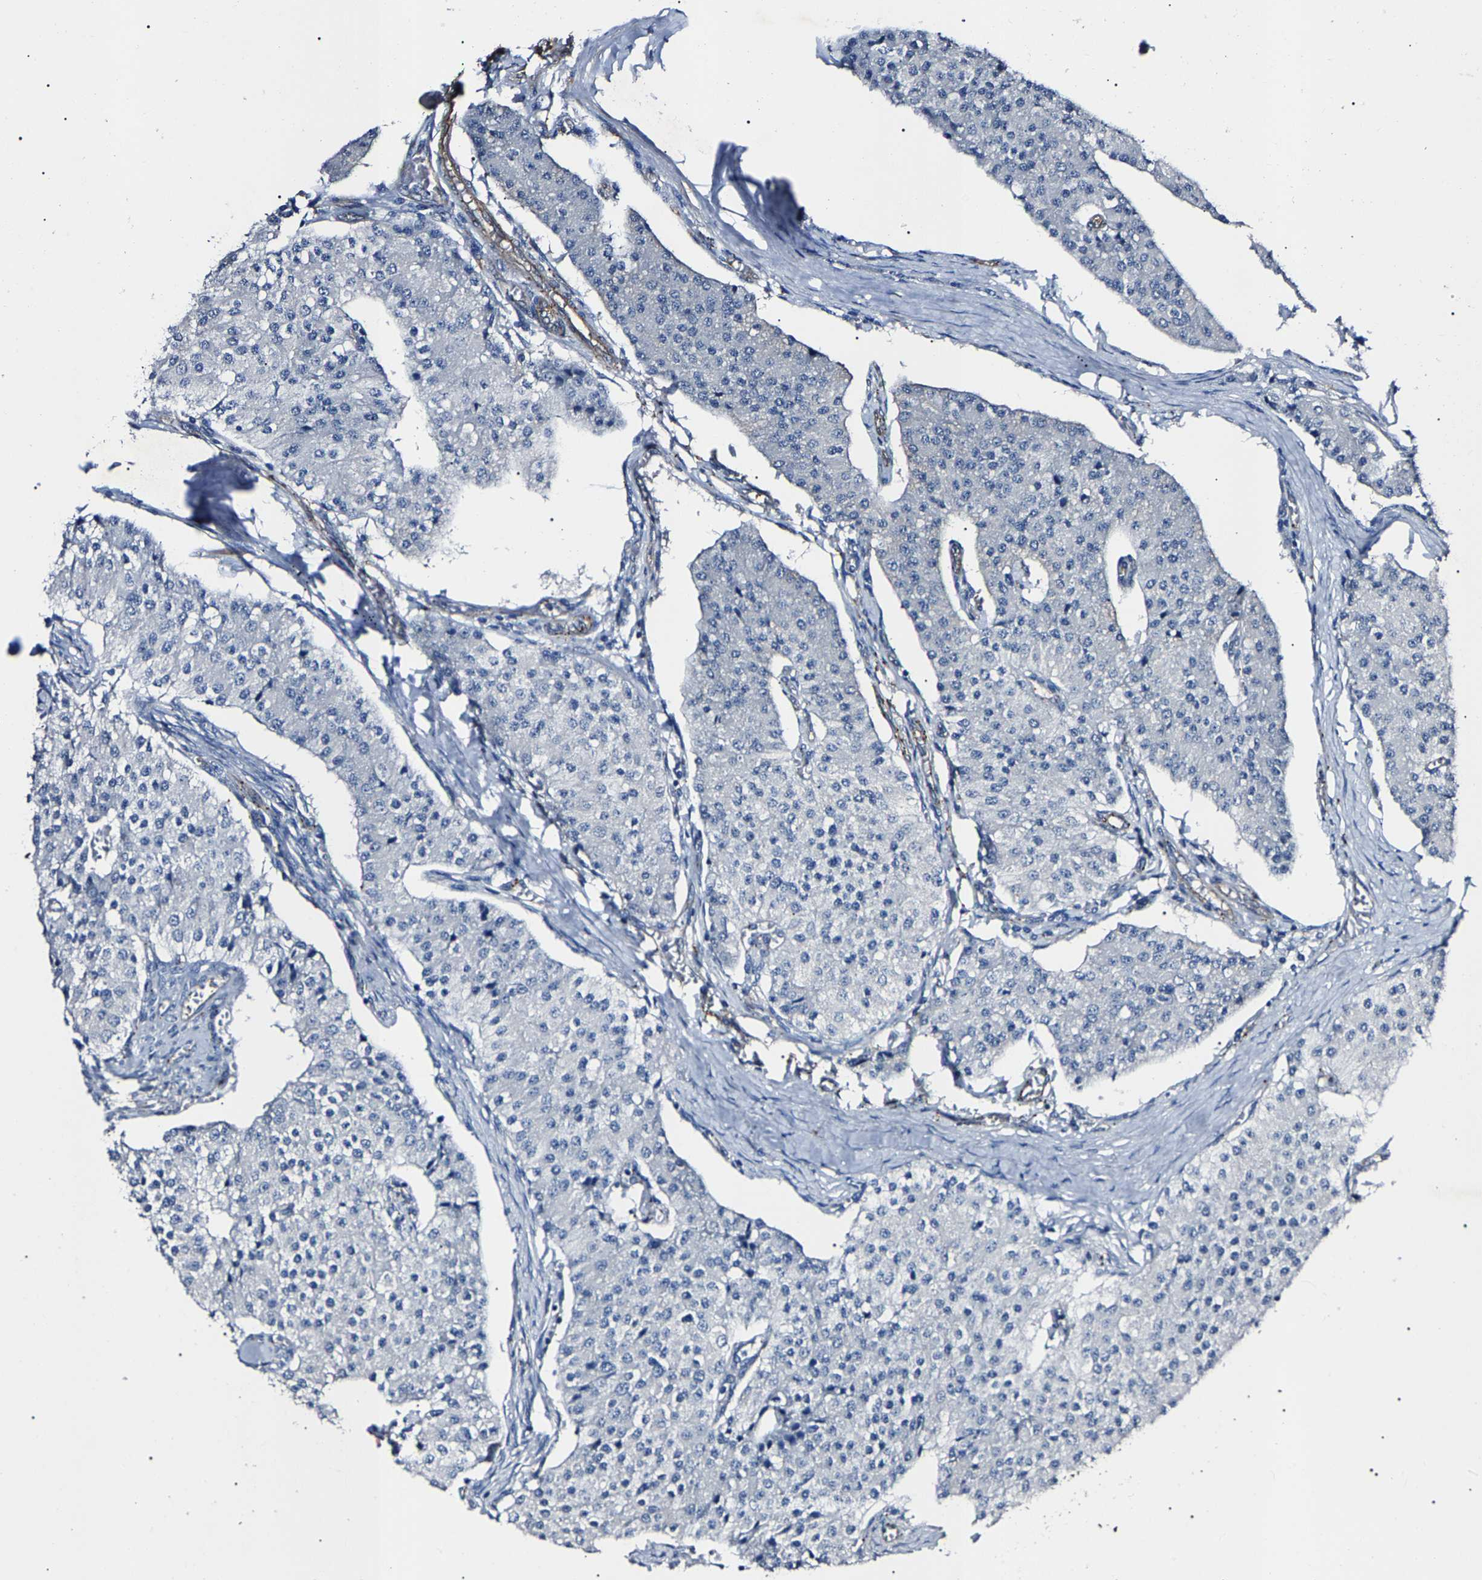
{"staining": {"intensity": "negative", "quantity": "none", "location": "none"}, "tissue": "carcinoid", "cell_type": "Tumor cells", "image_type": "cancer", "snomed": [{"axis": "morphology", "description": "Carcinoid, malignant, NOS"}, {"axis": "topography", "description": "Colon"}], "caption": "Tumor cells show no significant expression in malignant carcinoid. Nuclei are stained in blue.", "gene": "KLHL42", "patient": {"sex": "female", "age": 52}}